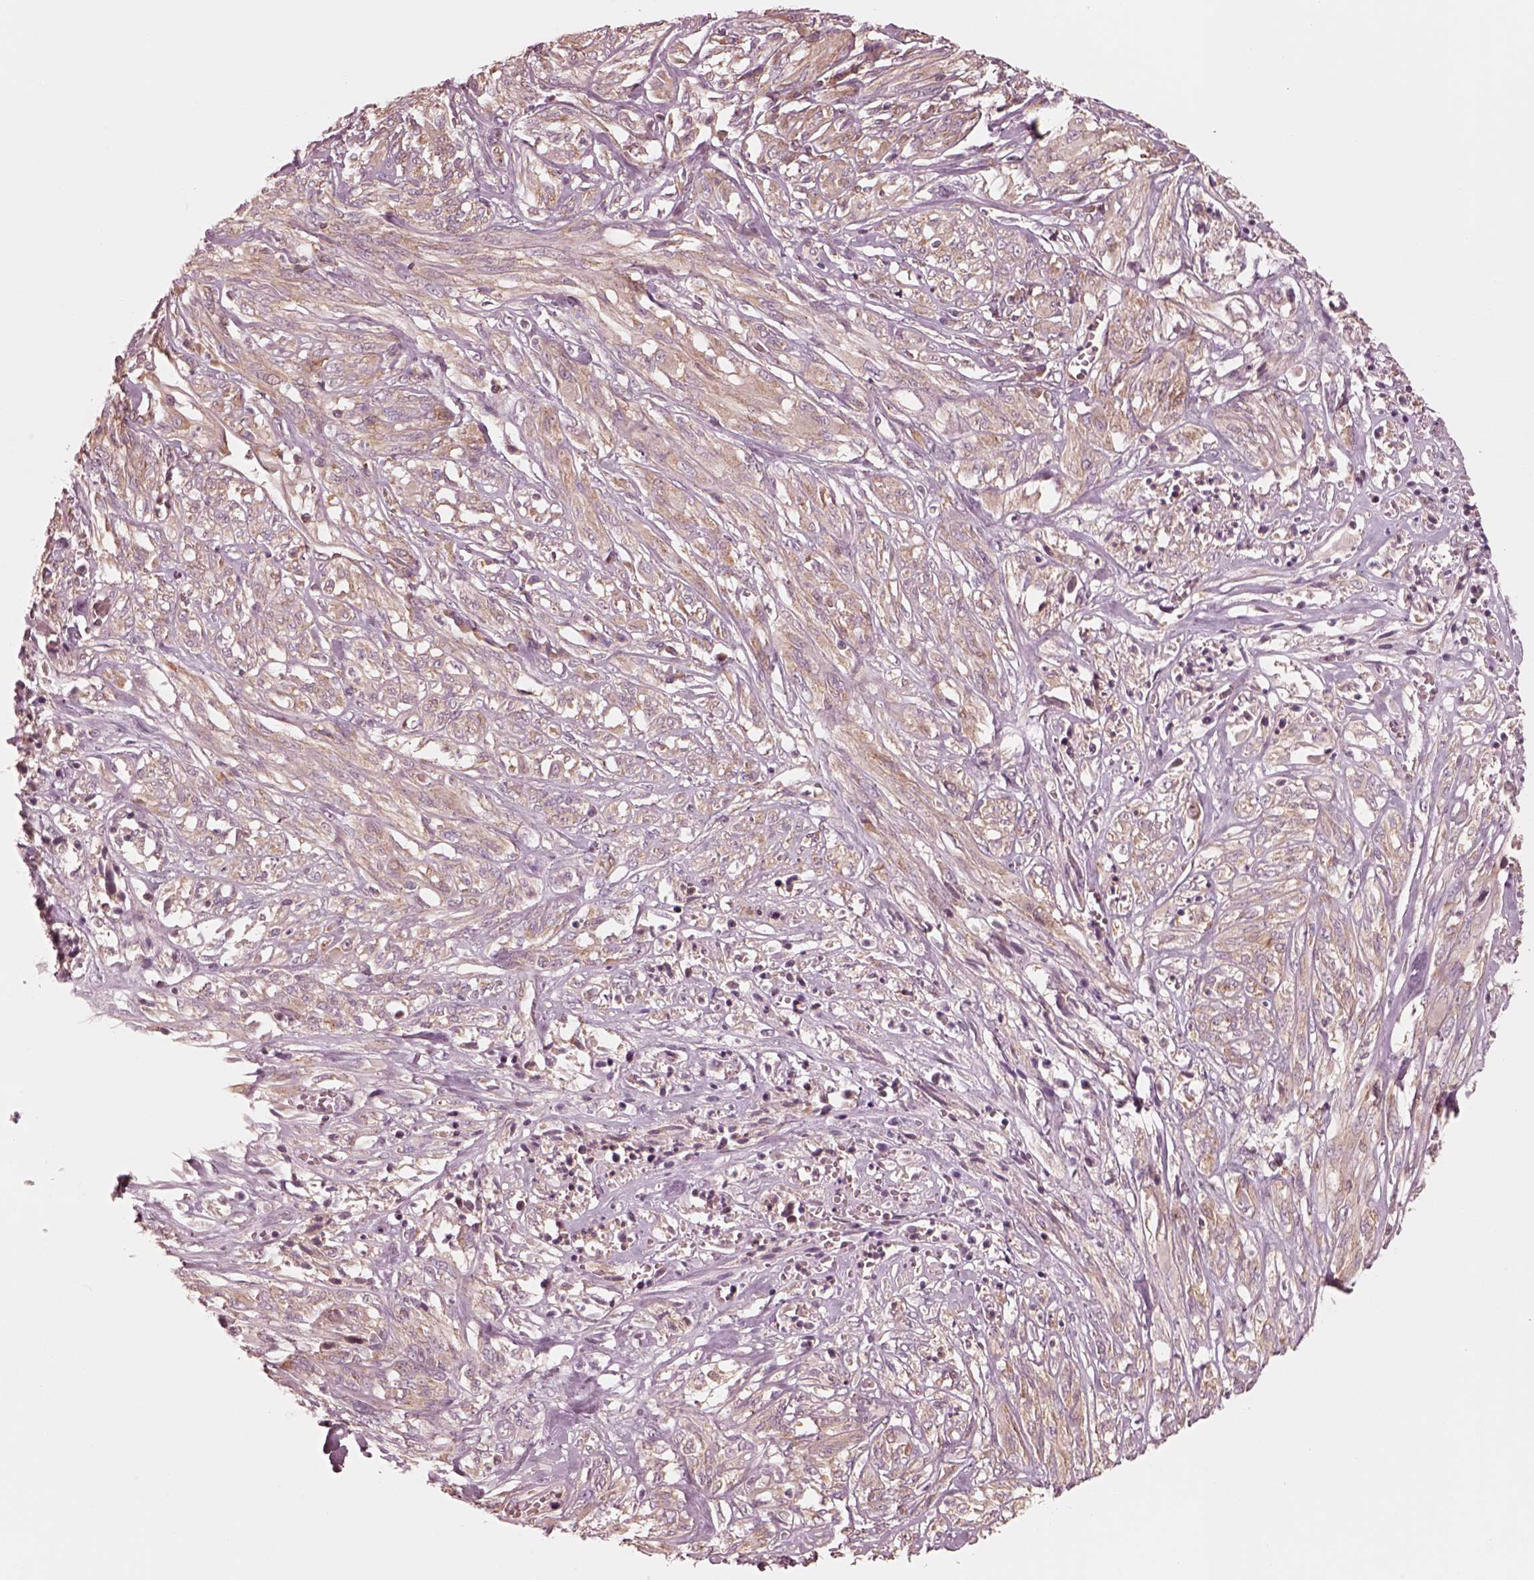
{"staining": {"intensity": "moderate", "quantity": ">75%", "location": "cytoplasmic/membranous"}, "tissue": "melanoma", "cell_type": "Tumor cells", "image_type": "cancer", "snomed": [{"axis": "morphology", "description": "Malignant melanoma, NOS"}, {"axis": "topography", "description": "Skin"}], "caption": "This is an image of immunohistochemistry (IHC) staining of malignant melanoma, which shows moderate staining in the cytoplasmic/membranous of tumor cells.", "gene": "CNOT2", "patient": {"sex": "female", "age": 91}}